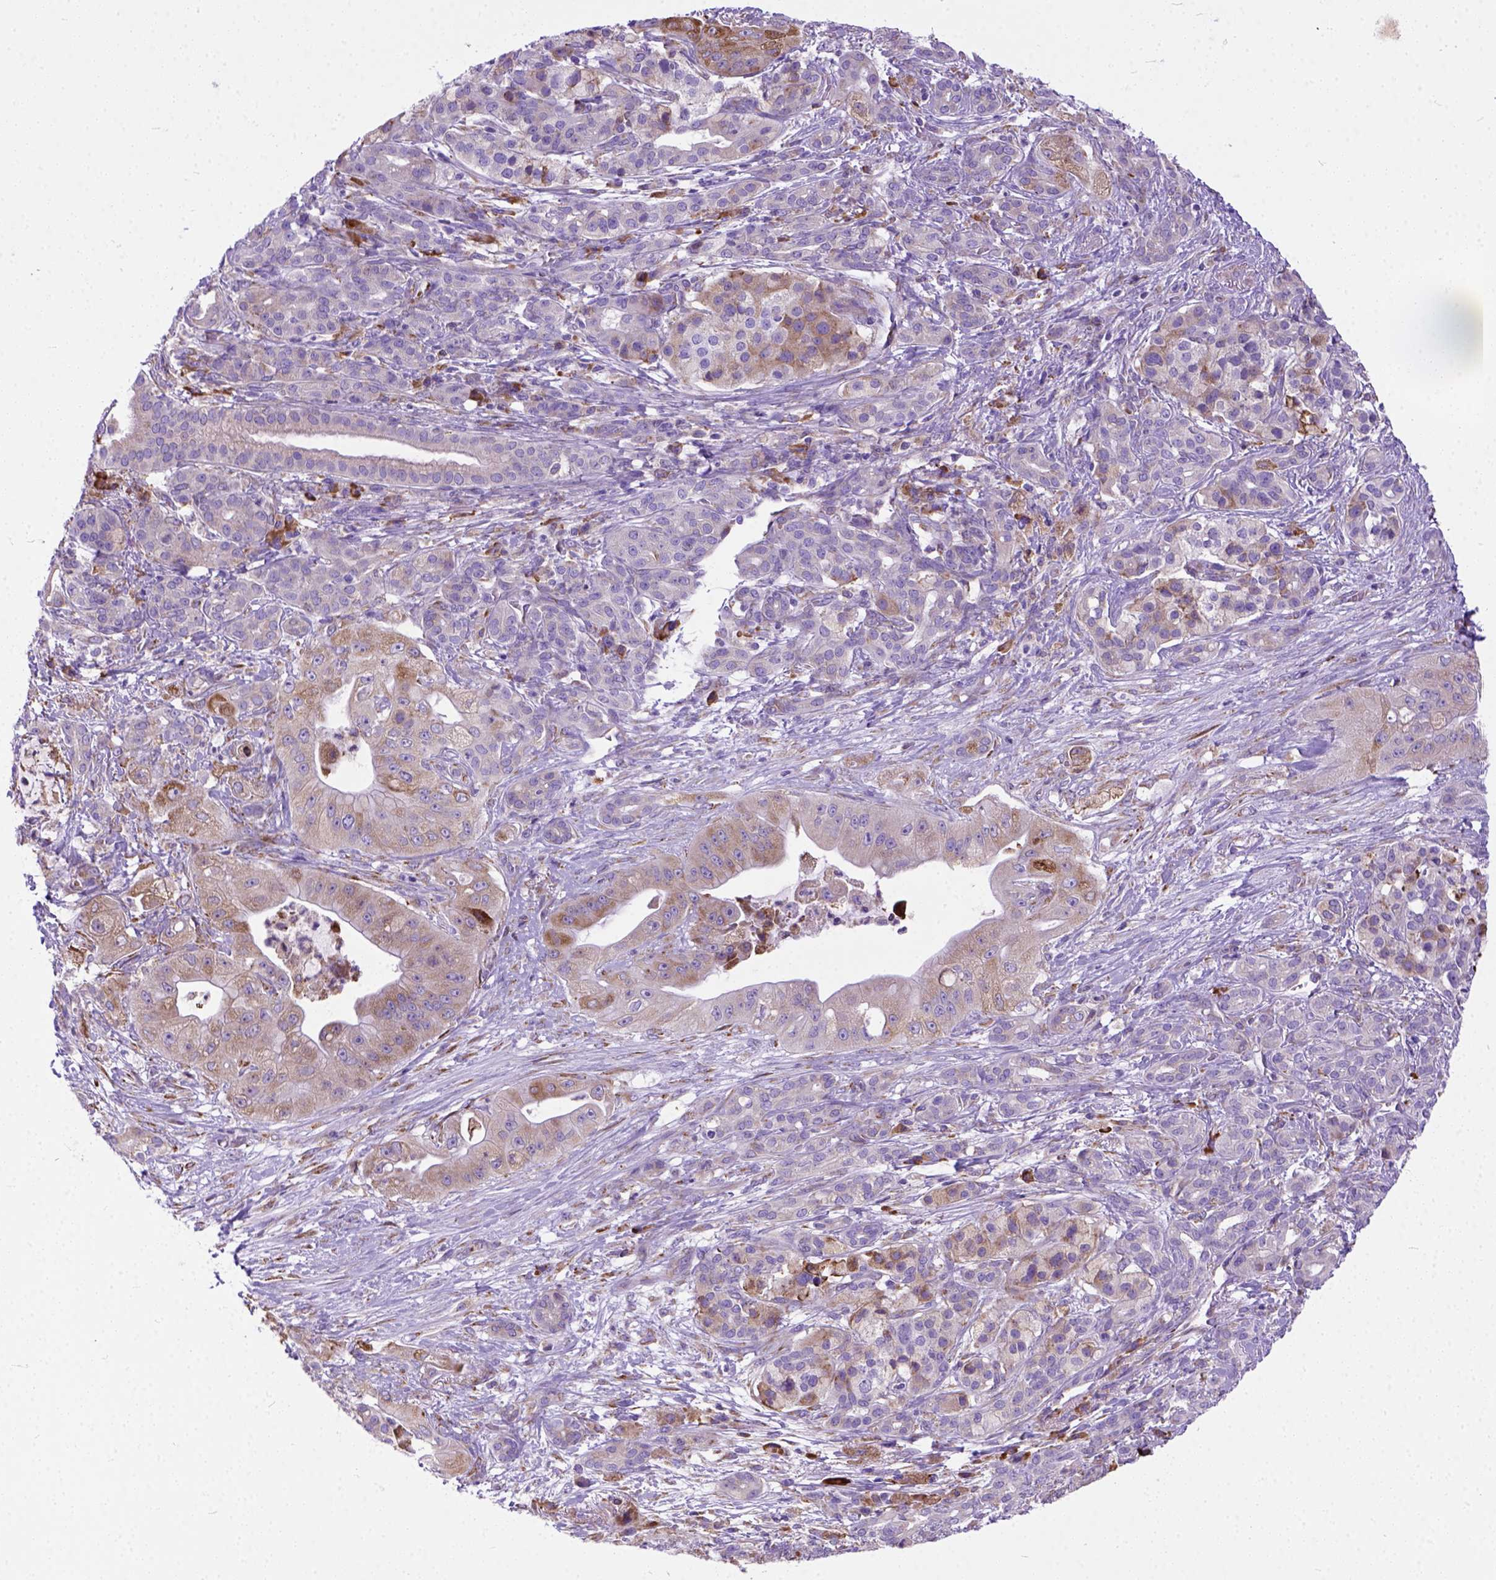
{"staining": {"intensity": "moderate", "quantity": "25%-75%", "location": "cytoplasmic/membranous"}, "tissue": "pancreatic cancer", "cell_type": "Tumor cells", "image_type": "cancer", "snomed": [{"axis": "morphology", "description": "Normal tissue, NOS"}, {"axis": "morphology", "description": "Inflammation, NOS"}, {"axis": "morphology", "description": "Adenocarcinoma, NOS"}, {"axis": "topography", "description": "Pancreas"}], "caption": "This micrograph exhibits IHC staining of pancreatic cancer, with medium moderate cytoplasmic/membranous staining in about 25%-75% of tumor cells.", "gene": "PLK4", "patient": {"sex": "male", "age": 57}}